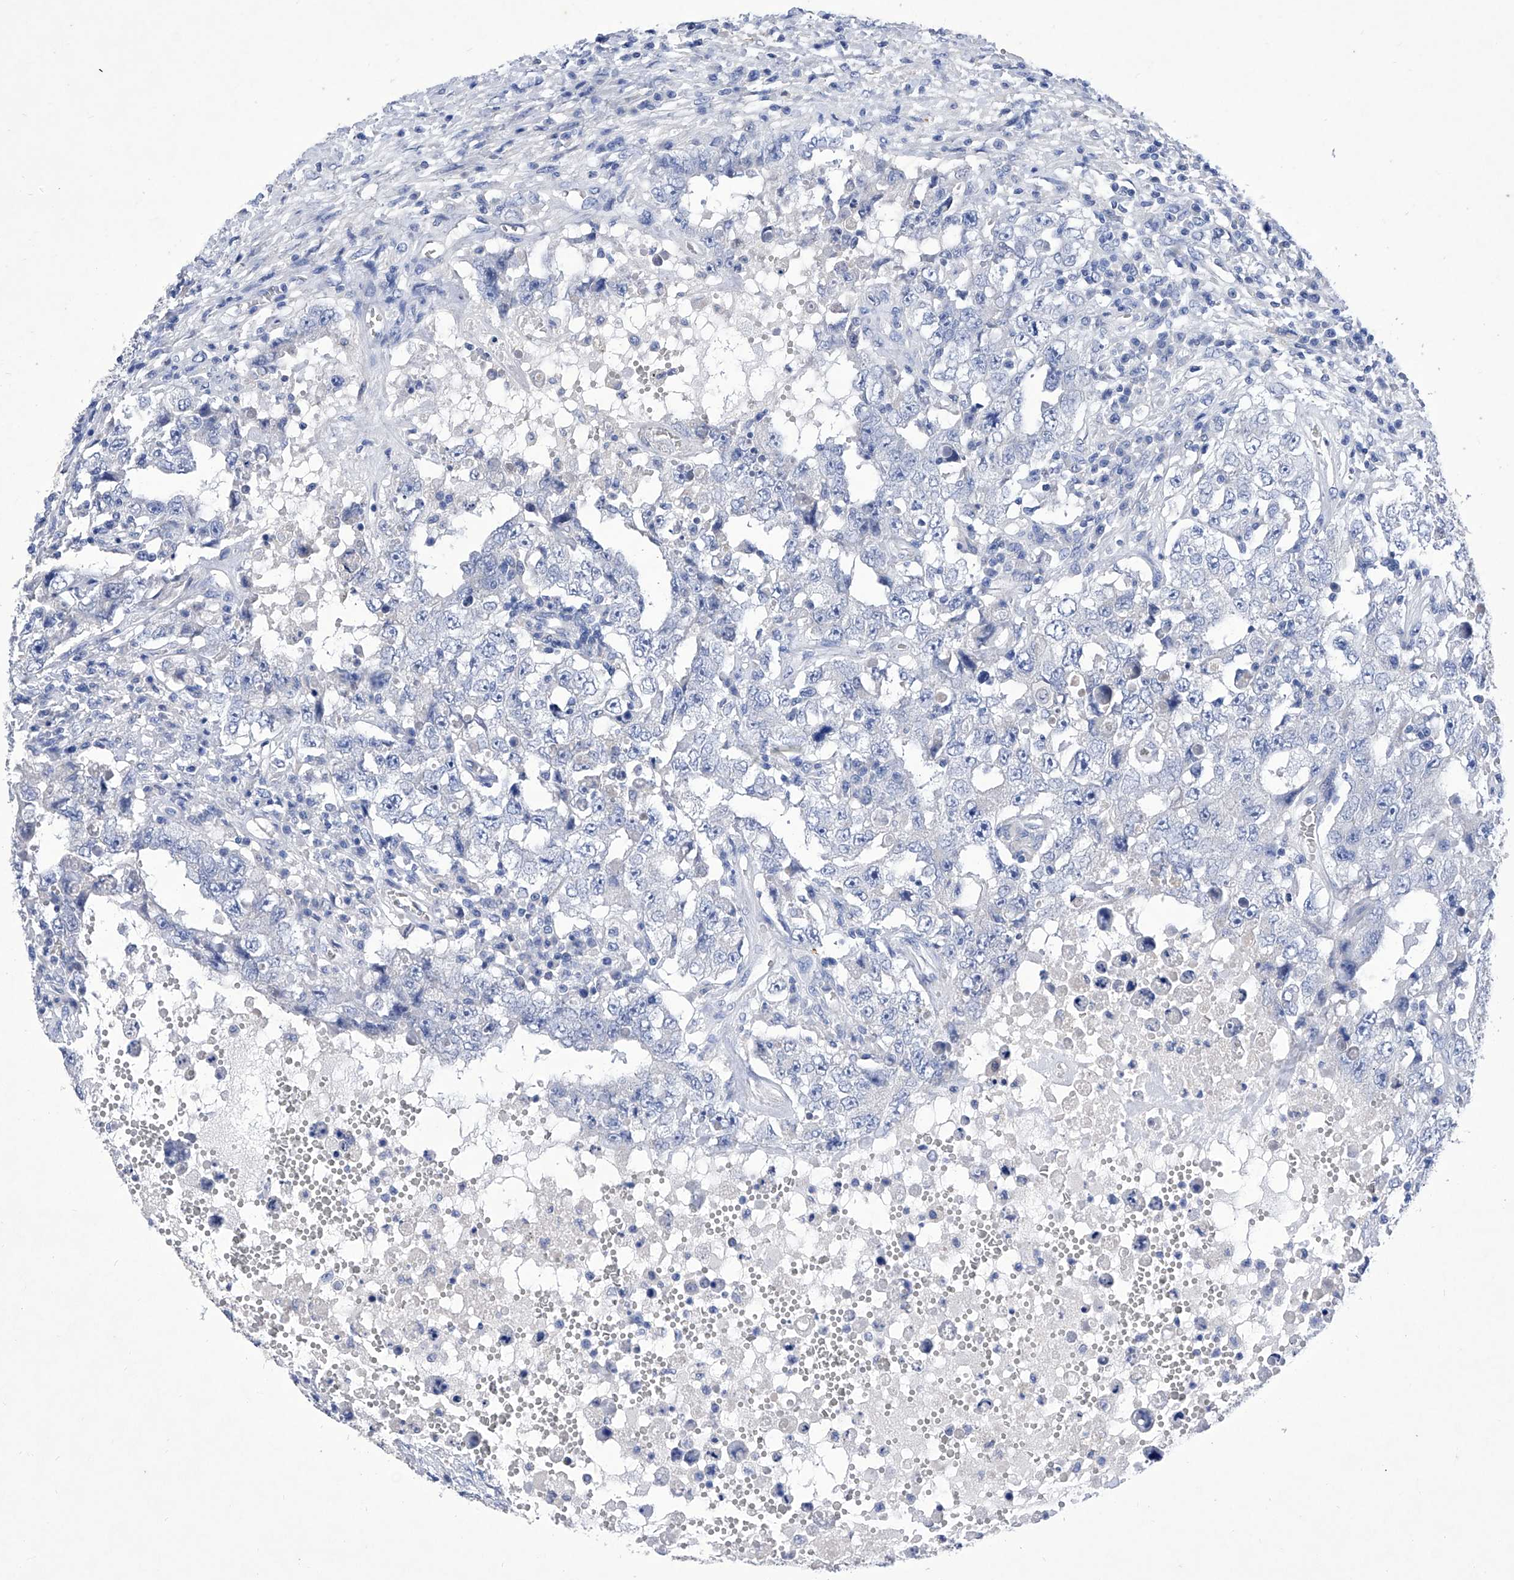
{"staining": {"intensity": "negative", "quantity": "none", "location": "none"}, "tissue": "testis cancer", "cell_type": "Tumor cells", "image_type": "cancer", "snomed": [{"axis": "morphology", "description": "Carcinoma, Embryonal, NOS"}, {"axis": "topography", "description": "Testis"}], "caption": "Tumor cells are negative for protein expression in human testis cancer.", "gene": "IFNL2", "patient": {"sex": "male", "age": 26}}